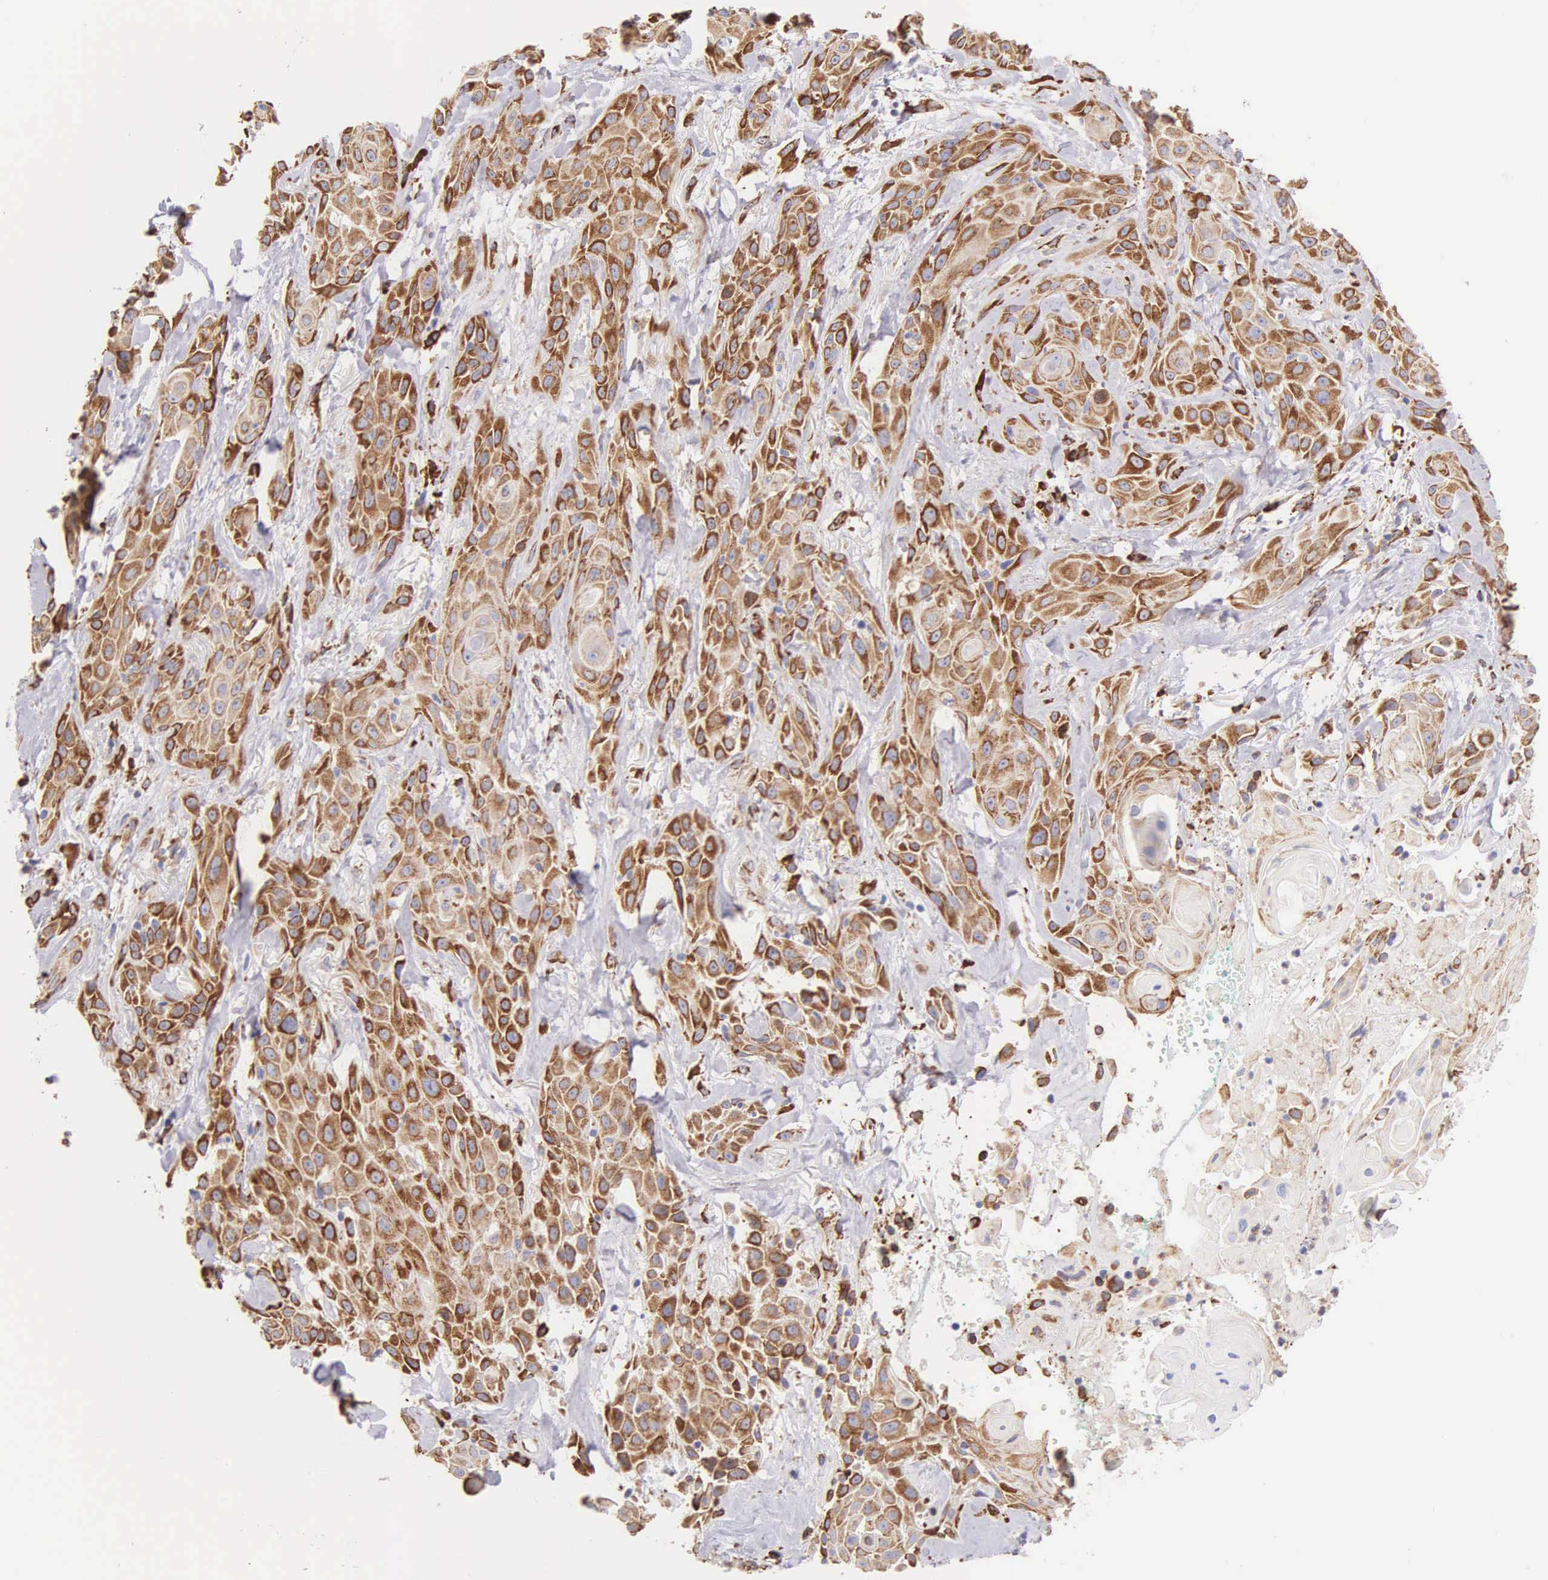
{"staining": {"intensity": "strong", "quantity": ">75%", "location": "cytoplasmic/membranous"}, "tissue": "skin cancer", "cell_type": "Tumor cells", "image_type": "cancer", "snomed": [{"axis": "morphology", "description": "Squamous cell carcinoma, NOS"}, {"axis": "topography", "description": "Skin"}, {"axis": "topography", "description": "Anal"}], "caption": "A brown stain labels strong cytoplasmic/membranous expression of a protein in human skin squamous cell carcinoma tumor cells. (Brightfield microscopy of DAB IHC at high magnification).", "gene": "CKAP4", "patient": {"sex": "male", "age": 64}}